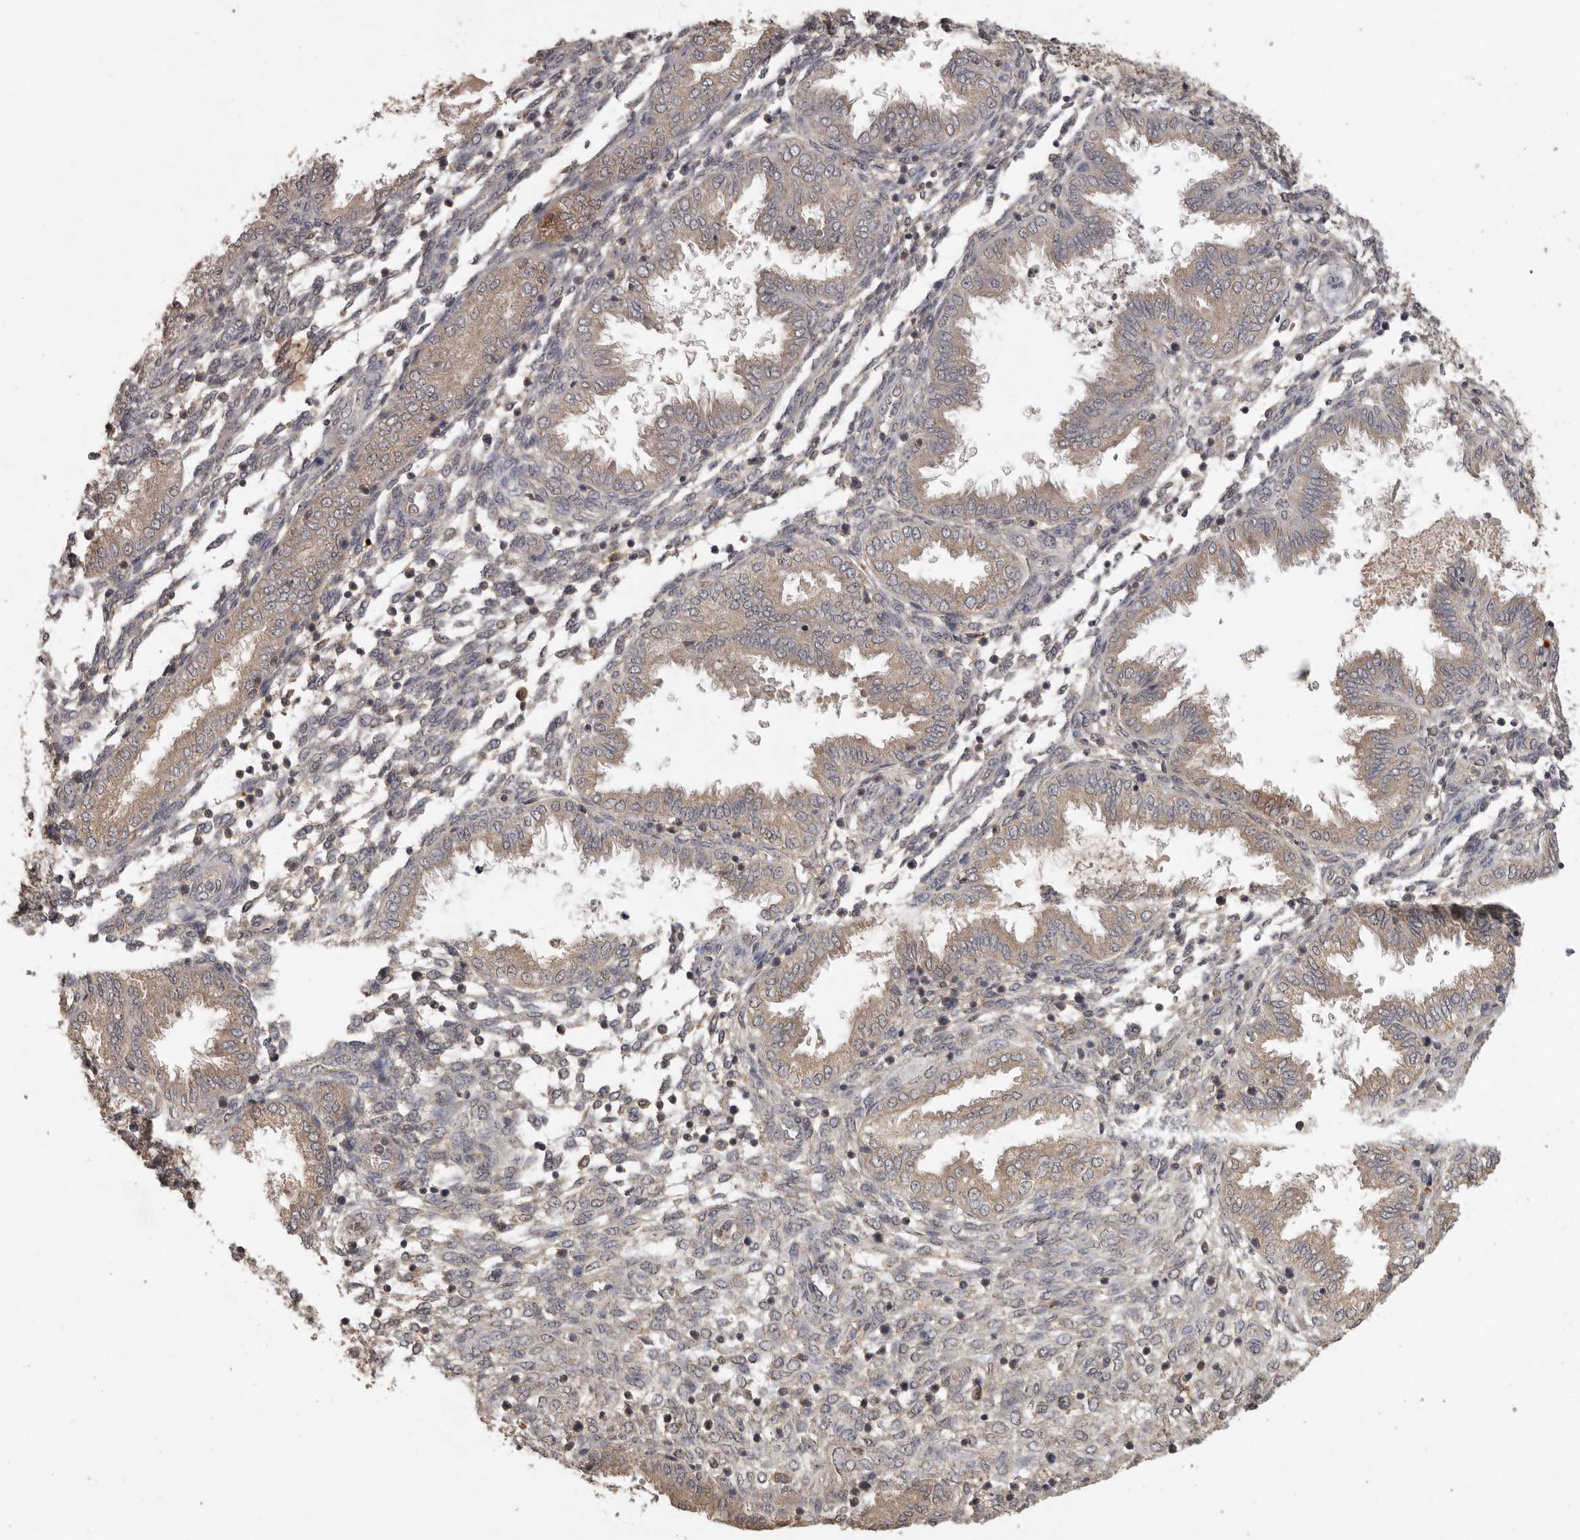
{"staining": {"intensity": "negative", "quantity": "none", "location": "none"}, "tissue": "endometrium", "cell_type": "Cells in endometrial stroma", "image_type": "normal", "snomed": [{"axis": "morphology", "description": "Normal tissue, NOS"}, {"axis": "topography", "description": "Endometrium"}], "caption": "A micrograph of endometrium stained for a protein displays no brown staining in cells in endometrial stroma.", "gene": "ADAMTS4", "patient": {"sex": "female", "age": 33}}